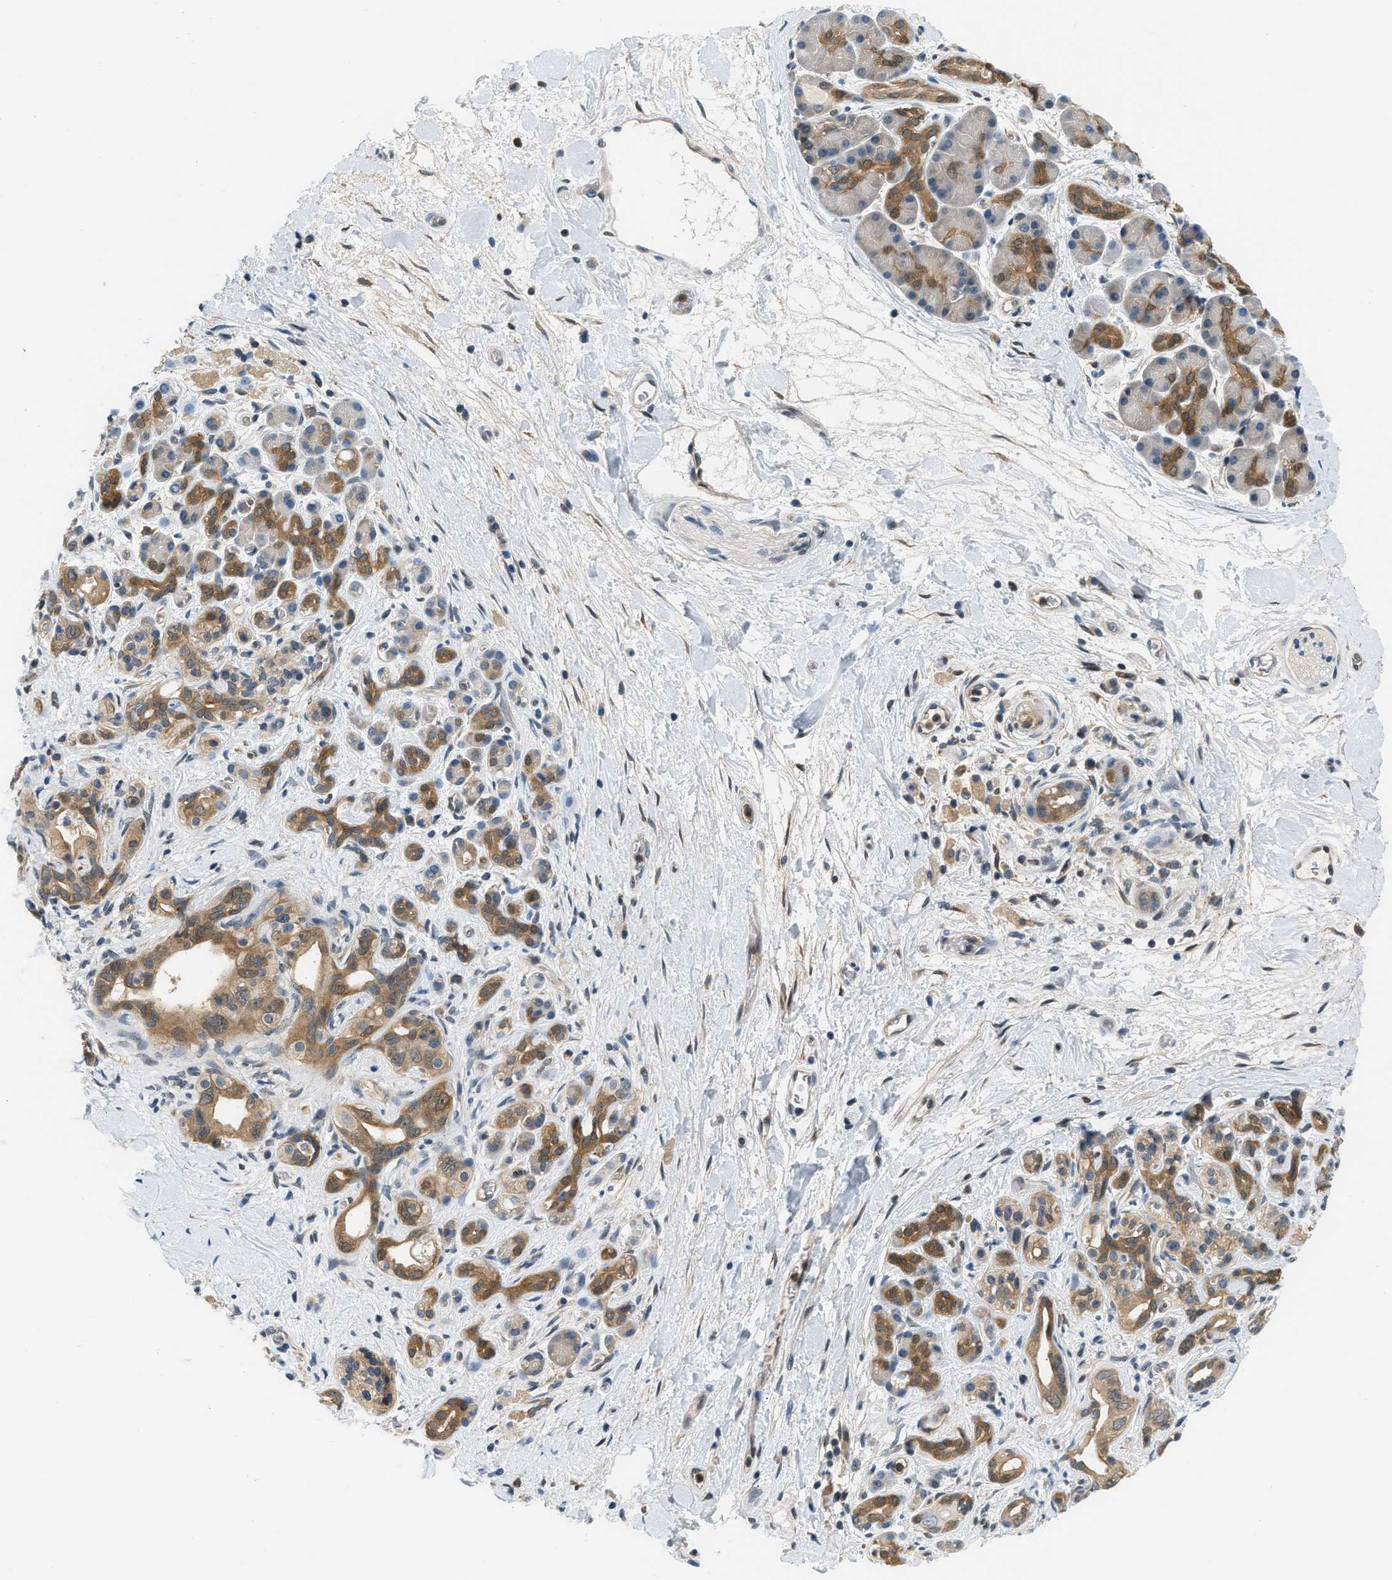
{"staining": {"intensity": "moderate", "quantity": ">75%", "location": "cytoplasmic/membranous,nuclear"}, "tissue": "pancreatic cancer", "cell_type": "Tumor cells", "image_type": "cancer", "snomed": [{"axis": "morphology", "description": "Adenocarcinoma, NOS"}, {"axis": "topography", "description": "Pancreas"}], "caption": "Protein expression analysis of human pancreatic adenocarcinoma reveals moderate cytoplasmic/membranous and nuclear positivity in approximately >75% of tumor cells. The staining was performed using DAB, with brown indicating positive protein expression. Nuclei are stained blue with hematoxylin.", "gene": "EIF4EBP2", "patient": {"sex": "male", "age": 55}}